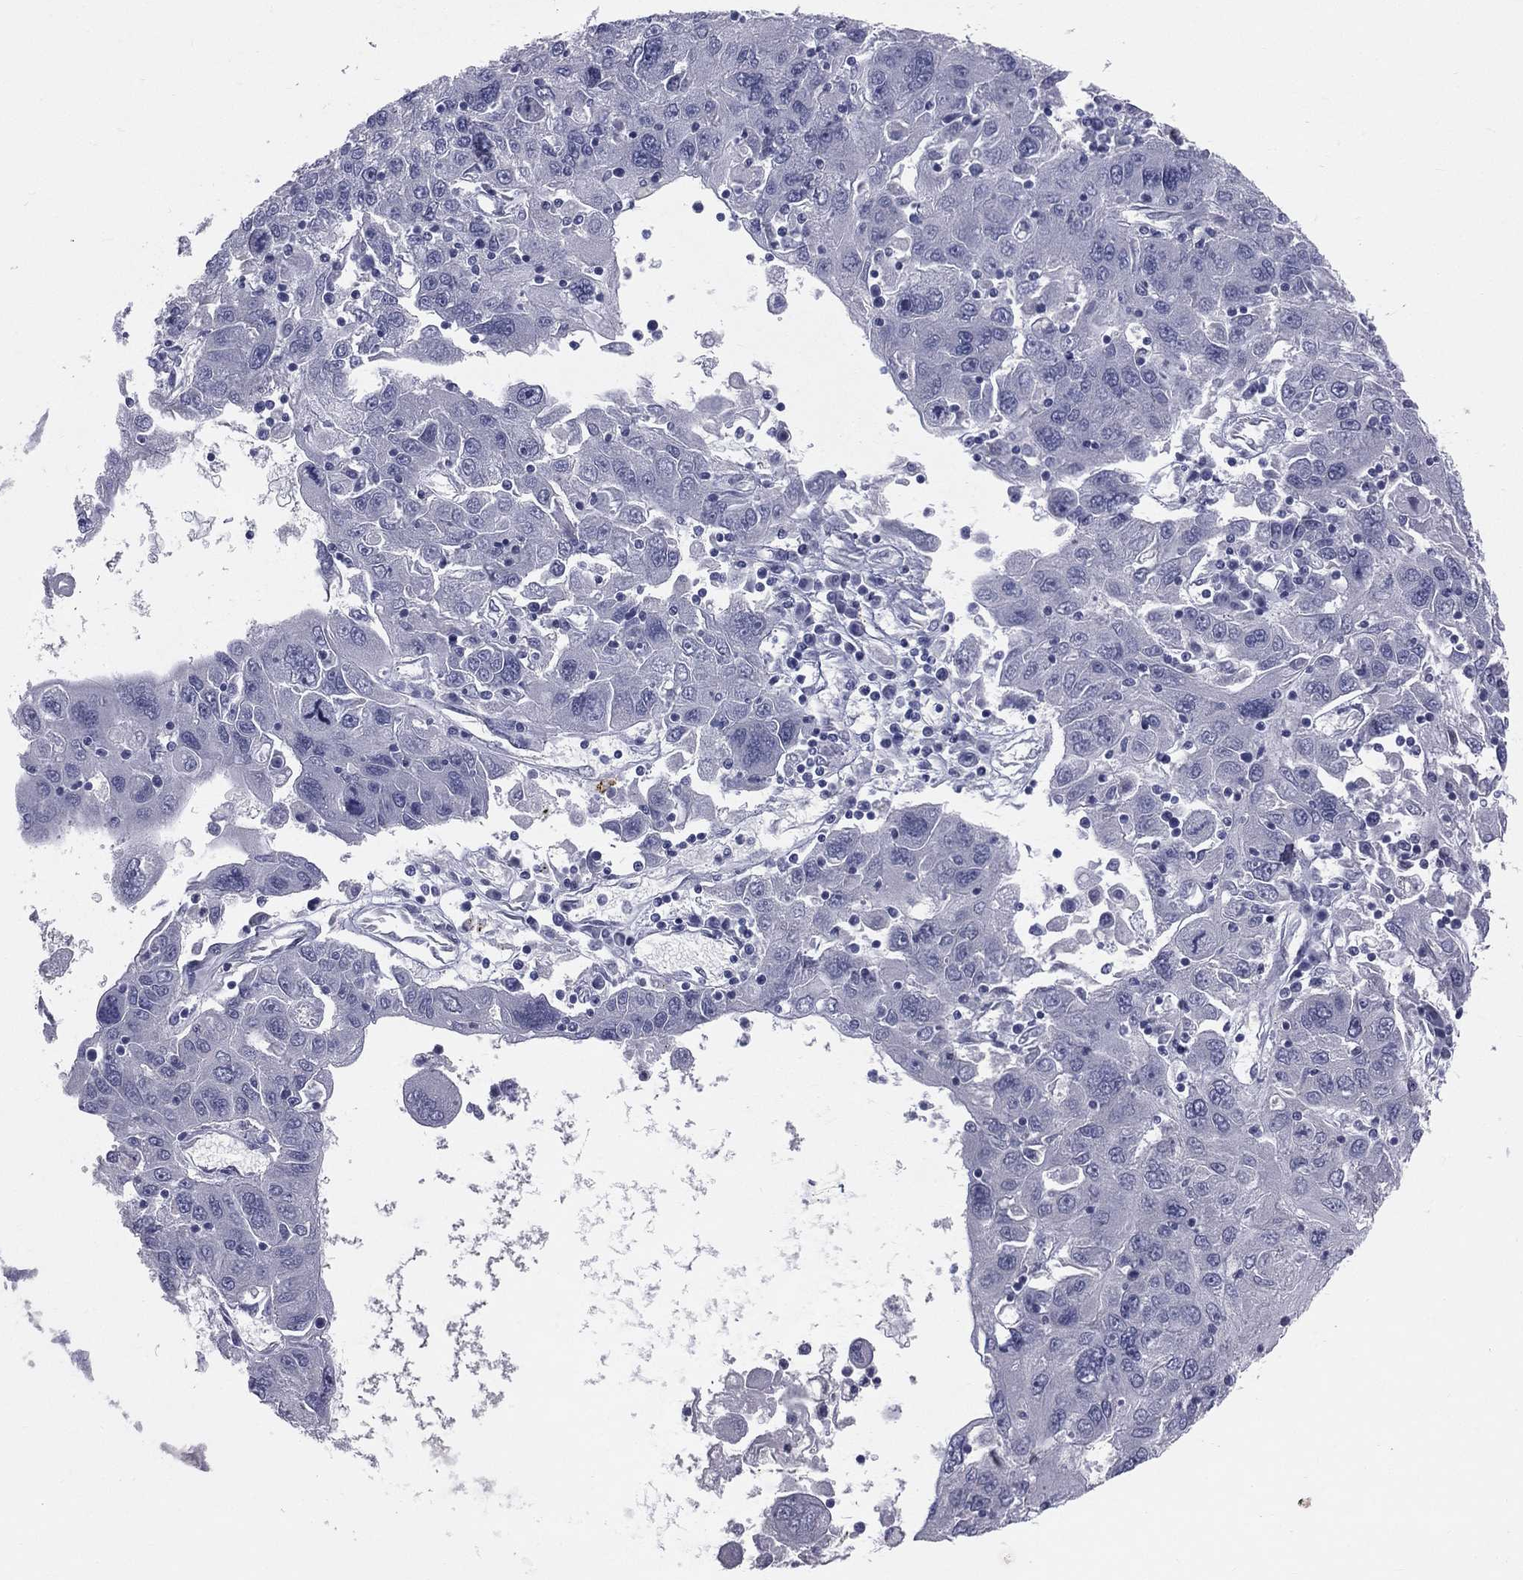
{"staining": {"intensity": "negative", "quantity": "none", "location": "none"}, "tissue": "stomach cancer", "cell_type": "Tumor cells", "image_type": "cancer", "snomed": [{"axis": "morphology", "description": "Adenocarcinoma, NOS"}, {"axis": "topography", "description": "Stomach"}], "caption": "Tumor cells show no significant protein expression in adenocarcinoma (stomach). (DAB immunohistochemistry (IHC) visualized using brightfield microscopy, high magnification).", "gene": "STK31", "patient": {"sex": "male", "age": 56}}